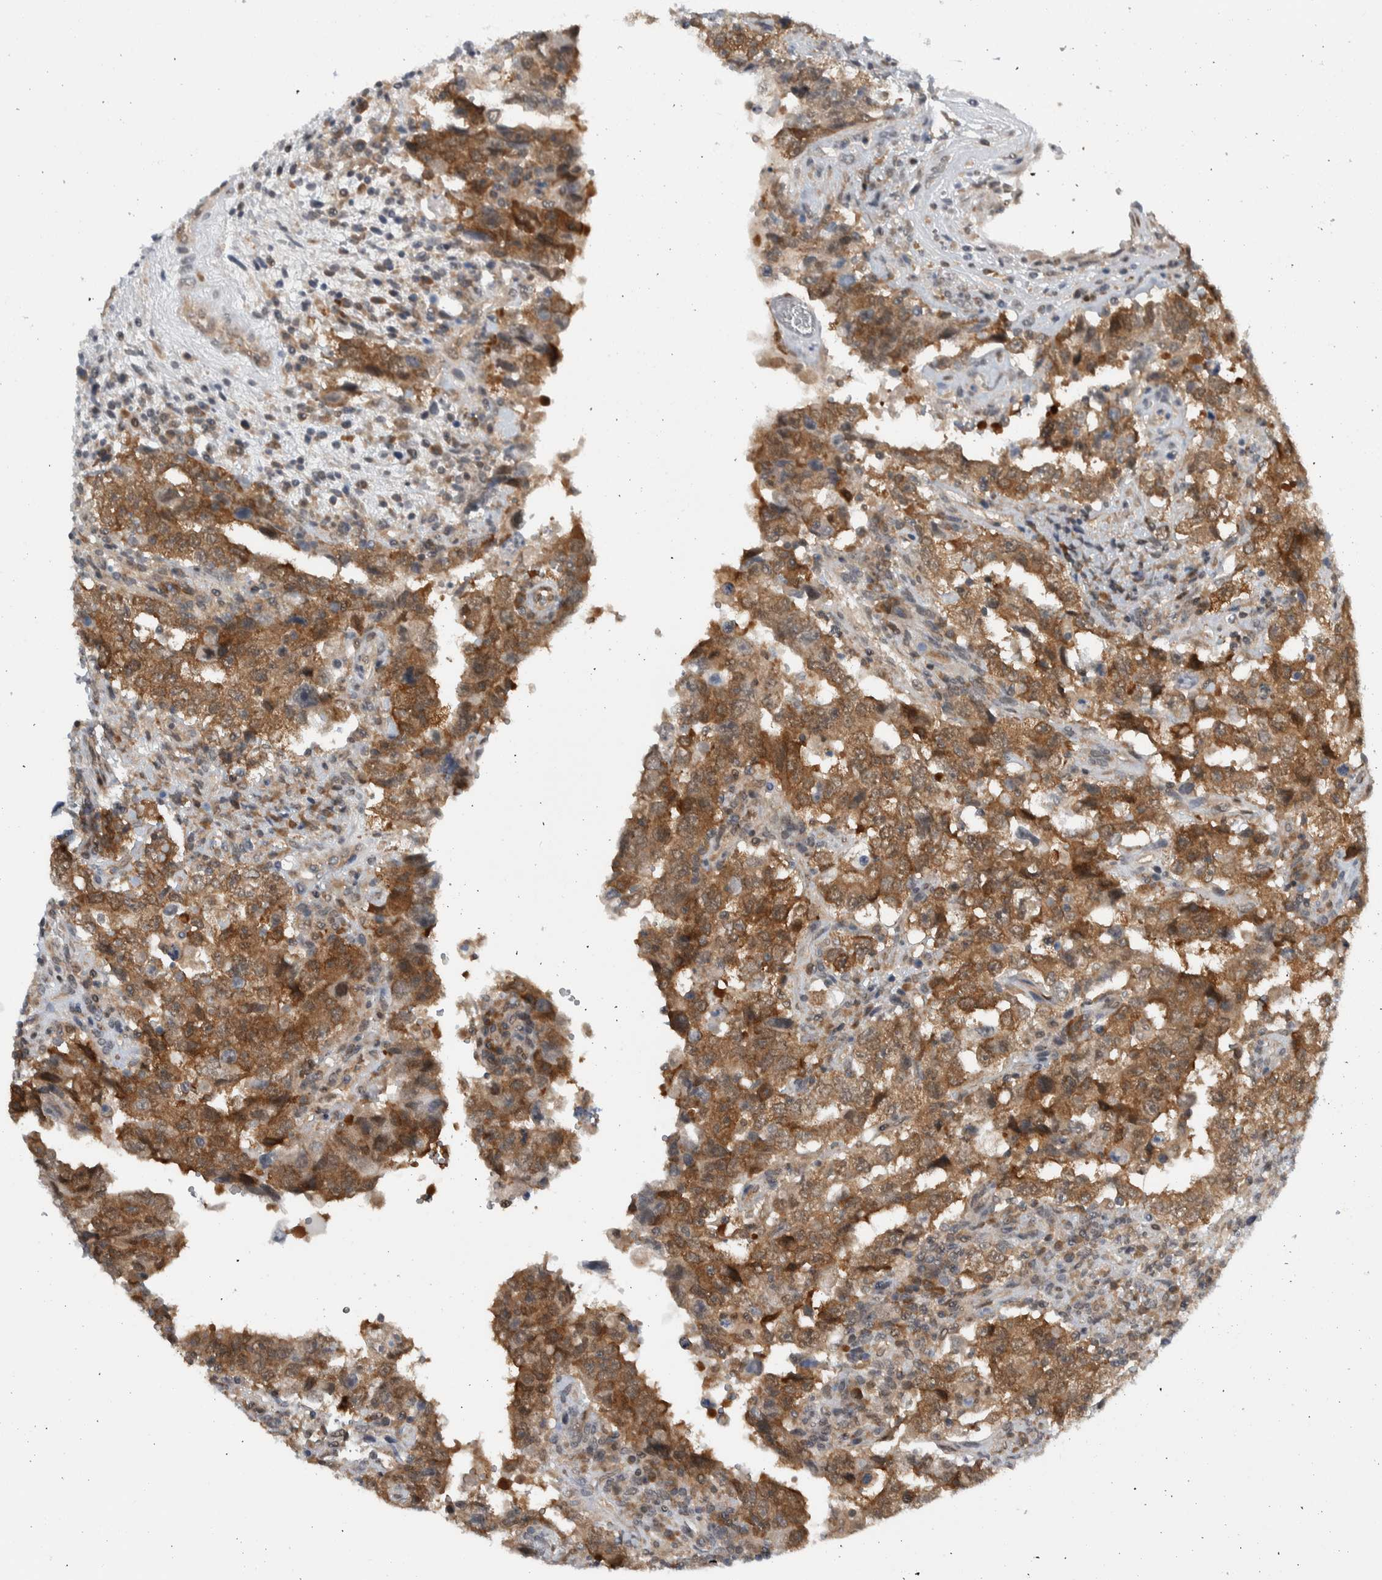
{"staining": {"intensity": "moderate", "quantity": ">75%", "location": "cytoplasmic/membranous"}, "tissue": "testis cancer", "cell_type": "Tumor cells", "image_type": "cancer", "snomed": [{"axis": "morphology", "description": "Carcinoma, Embryonal, NOS"}, {"axis": "topography", "description": "Testis"}], "caption": "There is medium levels of moderate cytoplasmic/membranous staining in tumor cells of testis embryonal carcinoma, as demonstrated by immunohistochemical staining (brown color).", "gene": "CCDC43", "patient": {"sex": "male", "age": 26}}